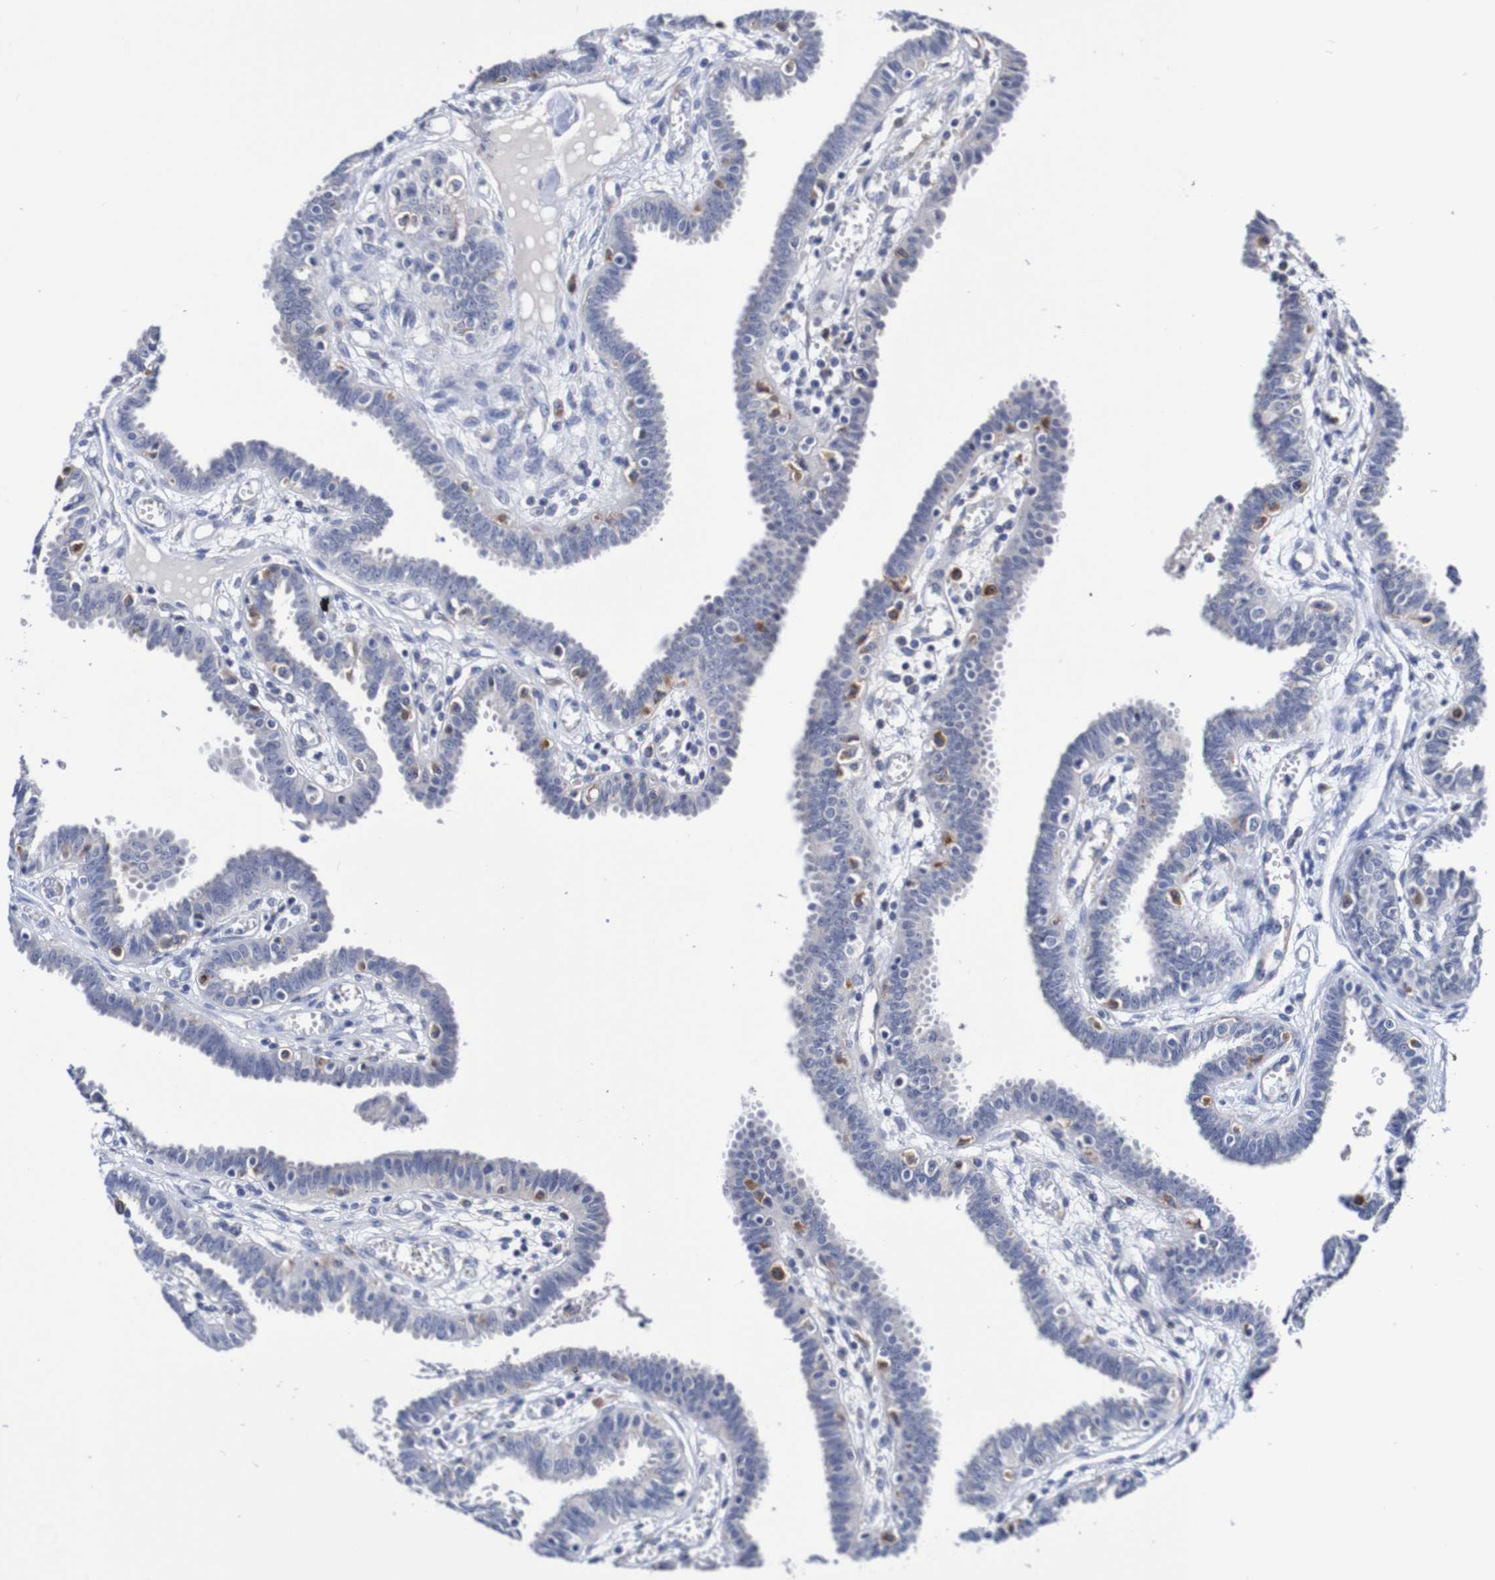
{"staining": {"intensity": "weak", "quantity": "<25%", "location": "cytoplasmic/membranous"}, "tissue": "fallopian tube", "cell_type": "Glandular cells", "image_type": "normal", "snomed": [{"axis": "morphology", "description": "Normal tissue, NOS"}, {"axis": "topography", "description": "Fallopian tube"}], "caption": "Immunohistochemical staining of benign fallopian tube demonstrates no significant staining in glandular cells. Brightfield microscopy of immunohistochemistry (IHC) stained with DAB (3,3'-diaminobenzidine) (brown) and hematoxylin (blue), captured at high magnification.", "gene": "SEZ6", "patient": {"sex": "female", "age": 32}}